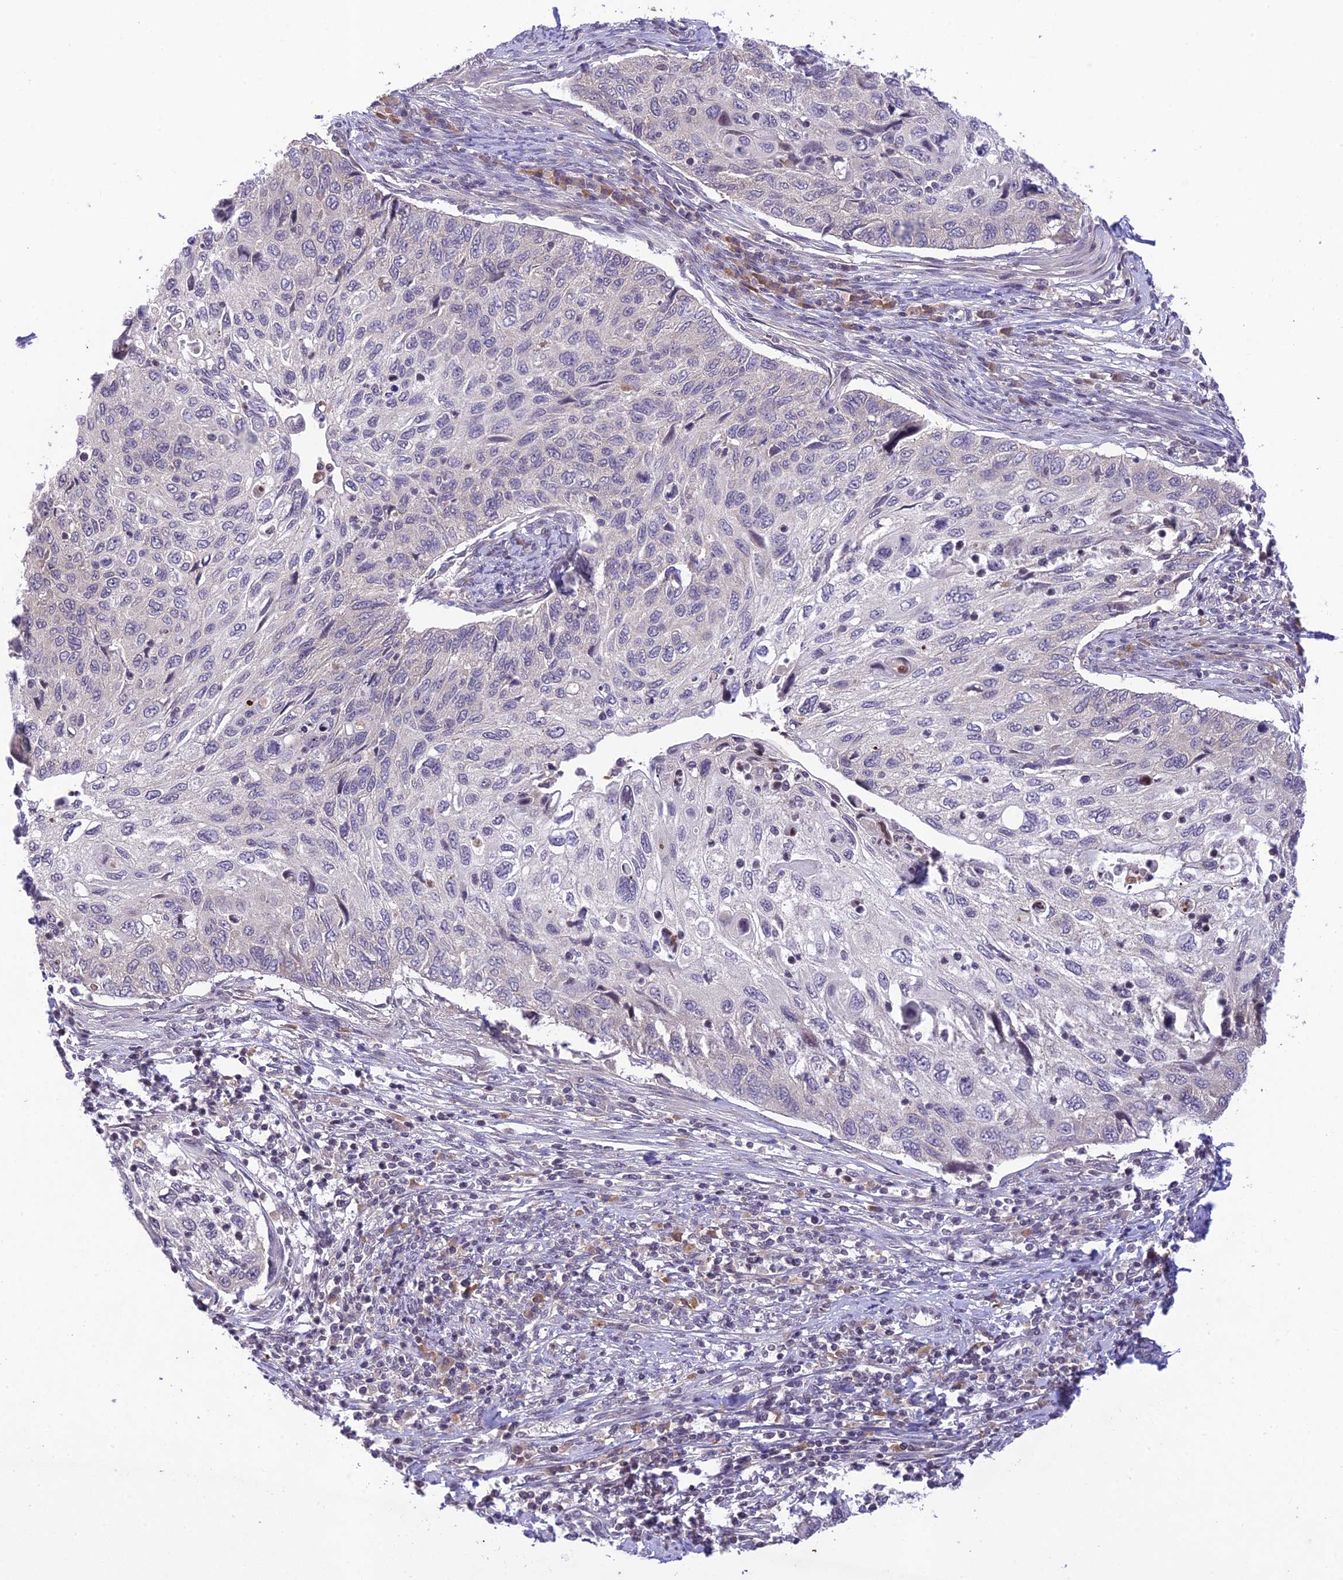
{"staining": {"intensity": "negative", "quantity": "none", "location": "none"}, "tissue": "cervical cancer", "cell_type": "Tumor cells", "image_type": "cancer", "snomed": [{"axis": "morphology", "description": "Squamous cell carcinoma, NOS"}, {"axis": "topography", "description": "Cervix"}], "caption": "Tumor cells show no significant protein expression in cervical cancer (squamous cell carcinoma).", "gene": "TEKT1", "patient": {"sex": "female", "age": 70}}